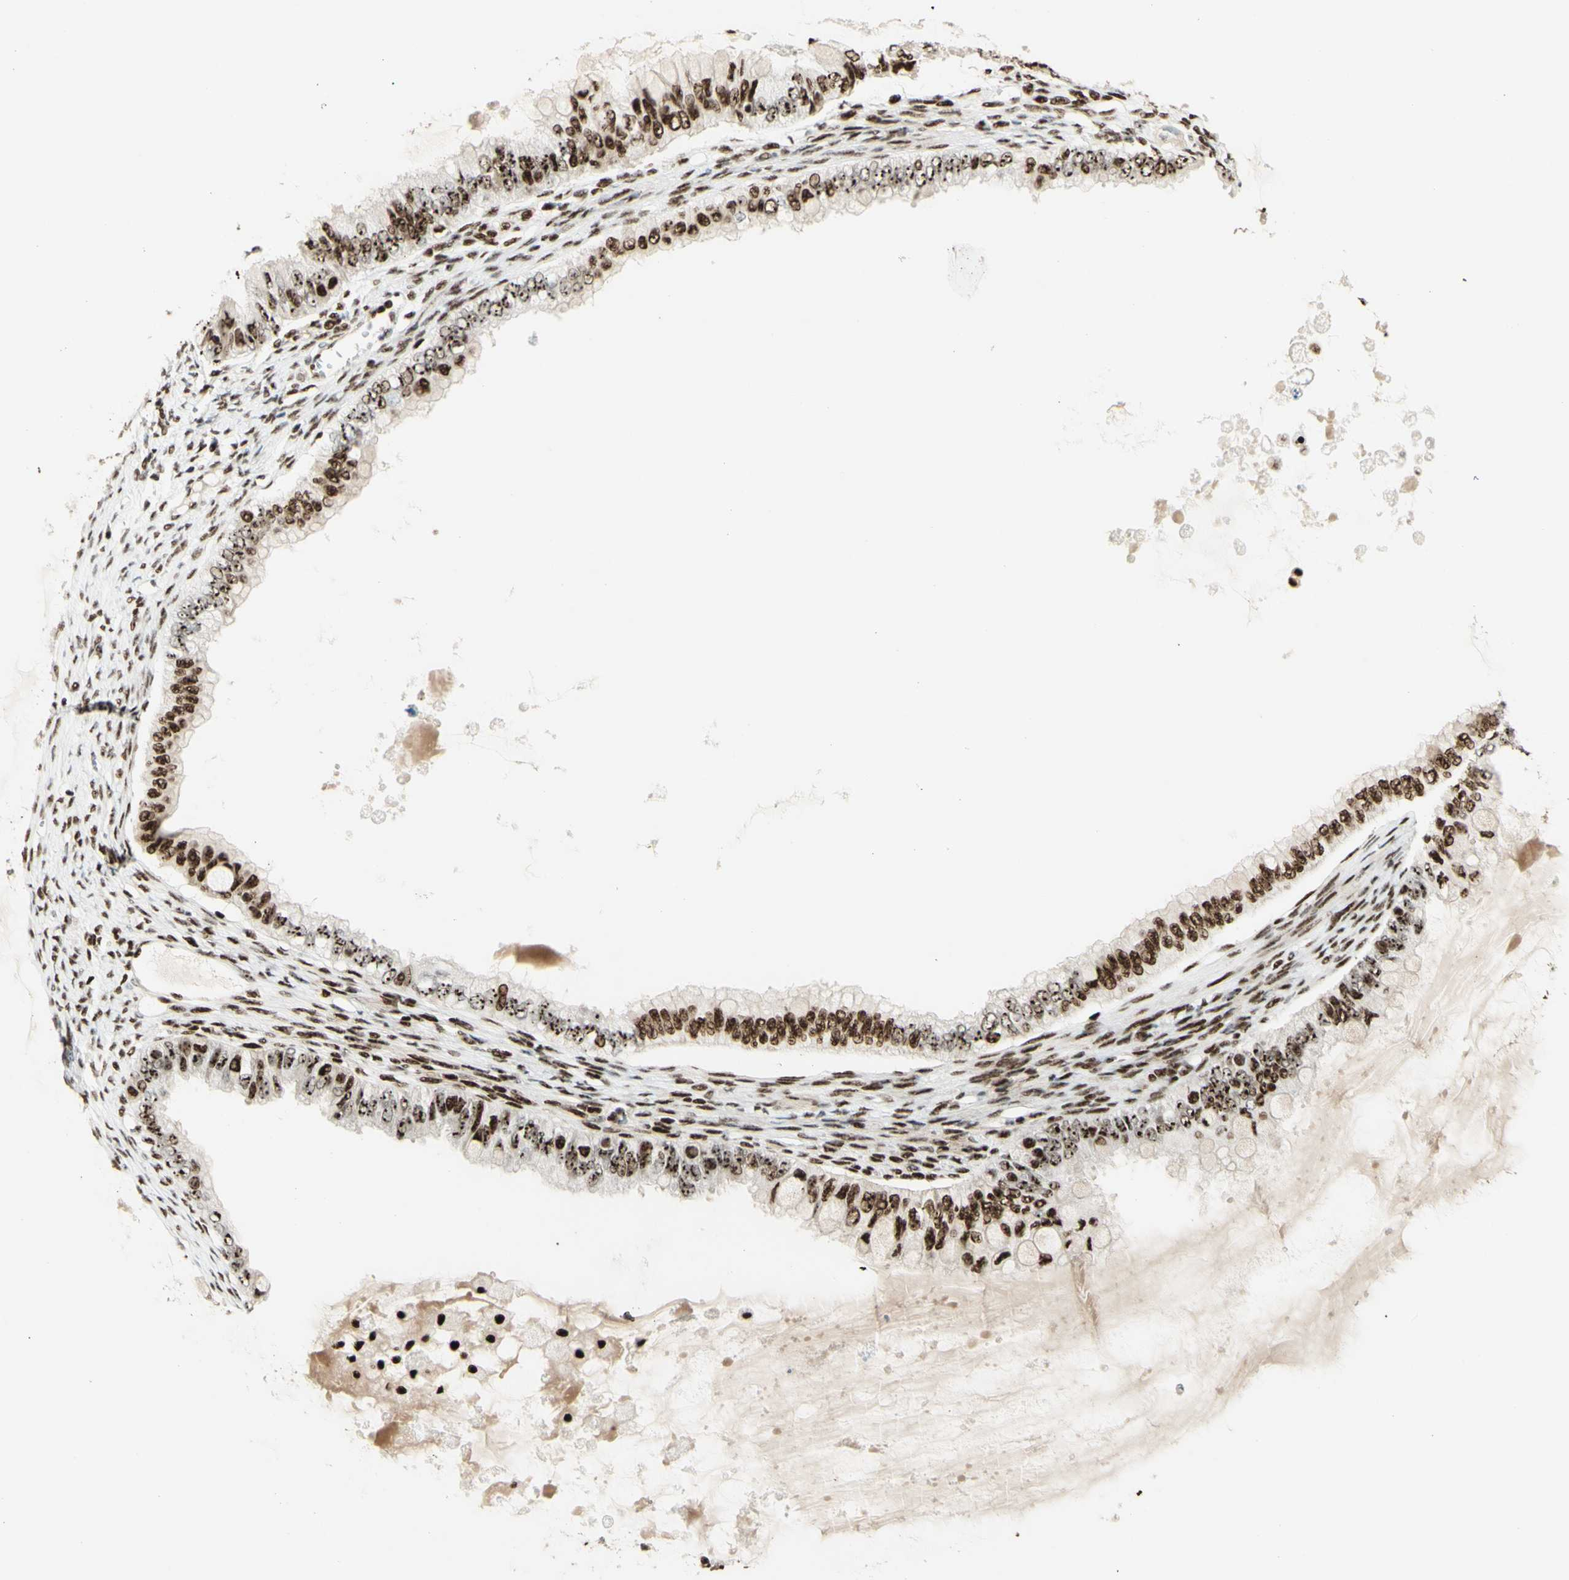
{"staining": {"intensity": "strong", "quantity": "25%-75%", "location": "nuclear"}, "tissue": "ovarian cancer", "cell_type": "Tumor cells", "image_type": "cancer", "snomed": [{"axis": "morphology", "description": "Cystadenocarcinoma, mucinous, NOS"}, {"axis": "topography", "description": "Ovary"}], "caption": "Ovarian cancer stained with a brown dye reveals strong nuclear positive positivity in about 25%-75% of tumor cells.", "gene": "DHX9", "patient": {"sex": "female", "age": 80}}